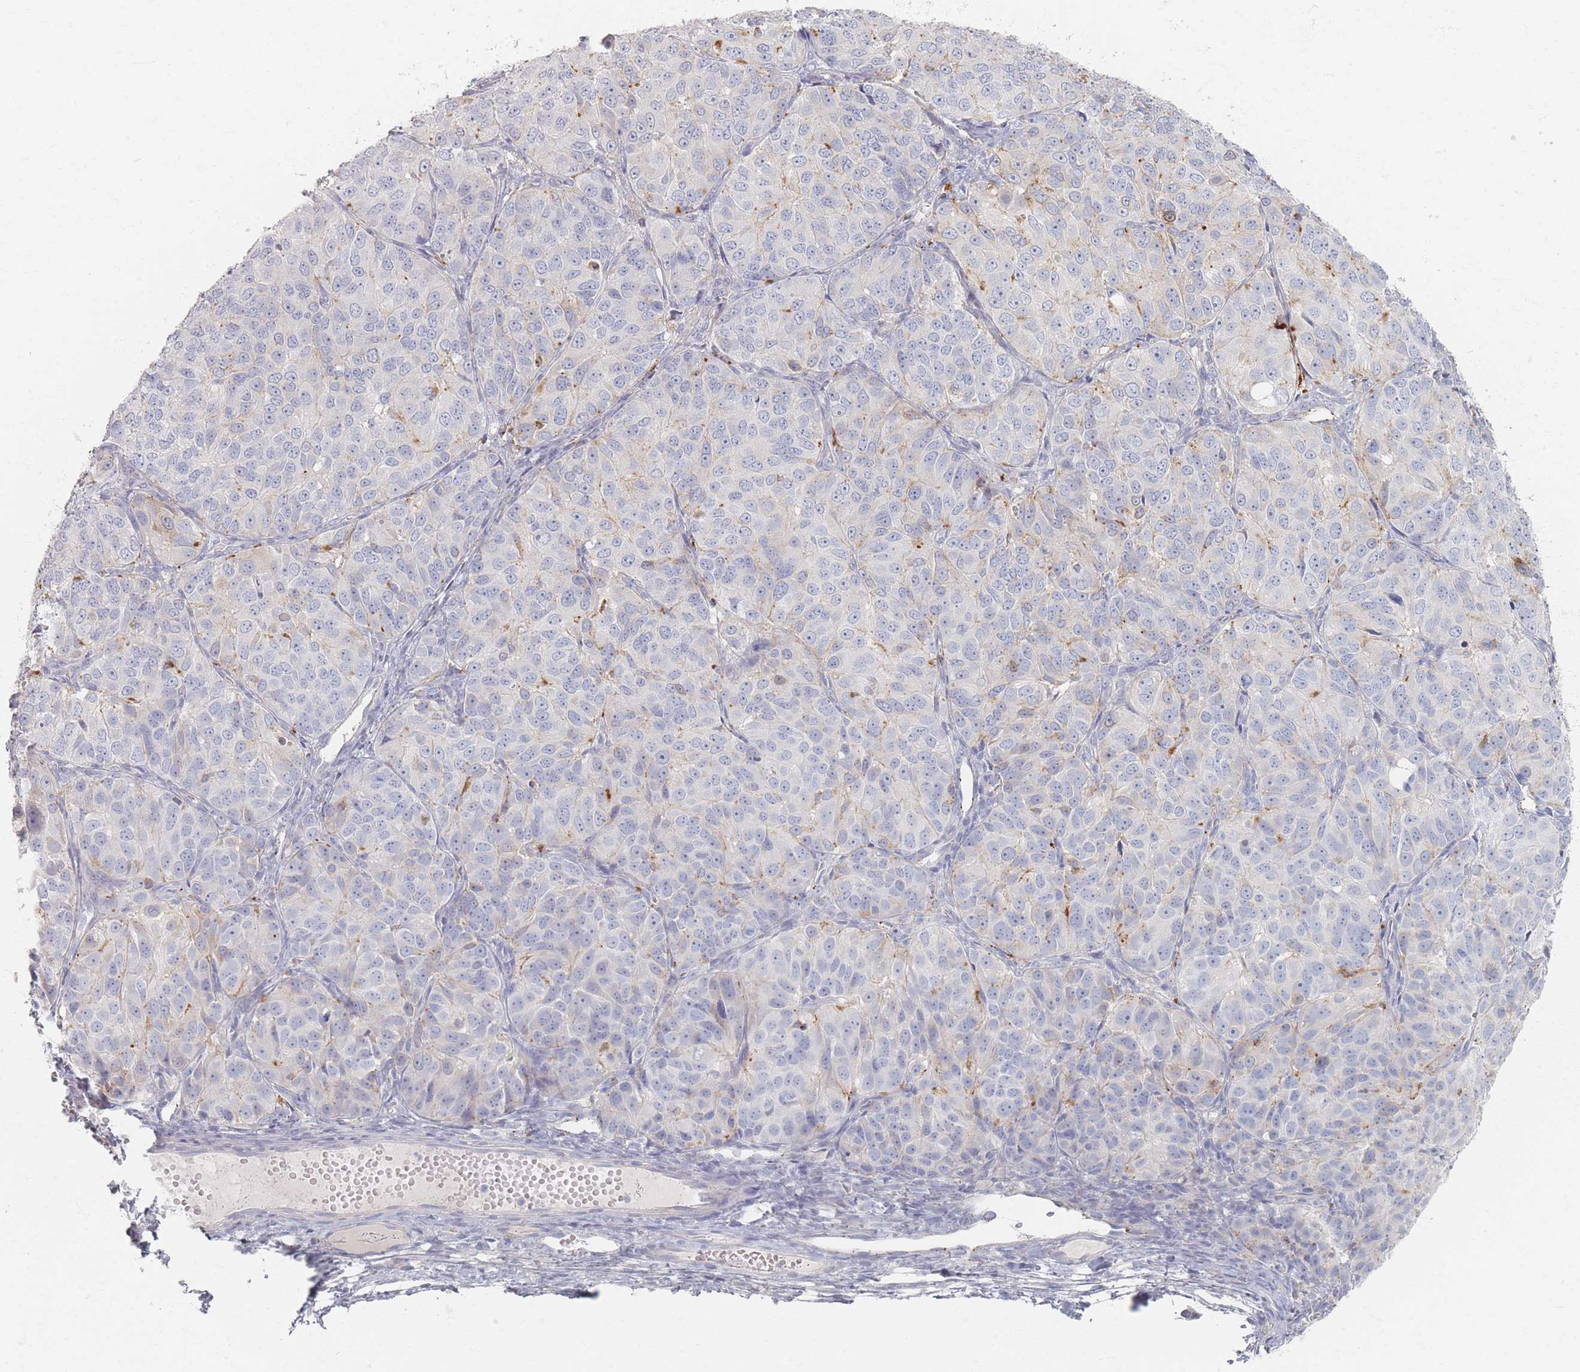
{"staining": {"intensity": "negative", "quantity": "none", "location": "none"}, "tissue": "ovarian cancer", "cell_type": "Tumor cells", "image_type": "cancer", "snomed": [{"axis": "morphology", "description": "Carcinoma, endometroid"}, {"axis": "topography", "description": "Ovary"}], "caption": "A high-resolution micrograph shows IHC staining of ovarian cancer (endometroid carcinoma), which displays no significant staining in tumor cells.", "gene": "SLC2A11", "patient": {"sex": "female", "age": 51}}